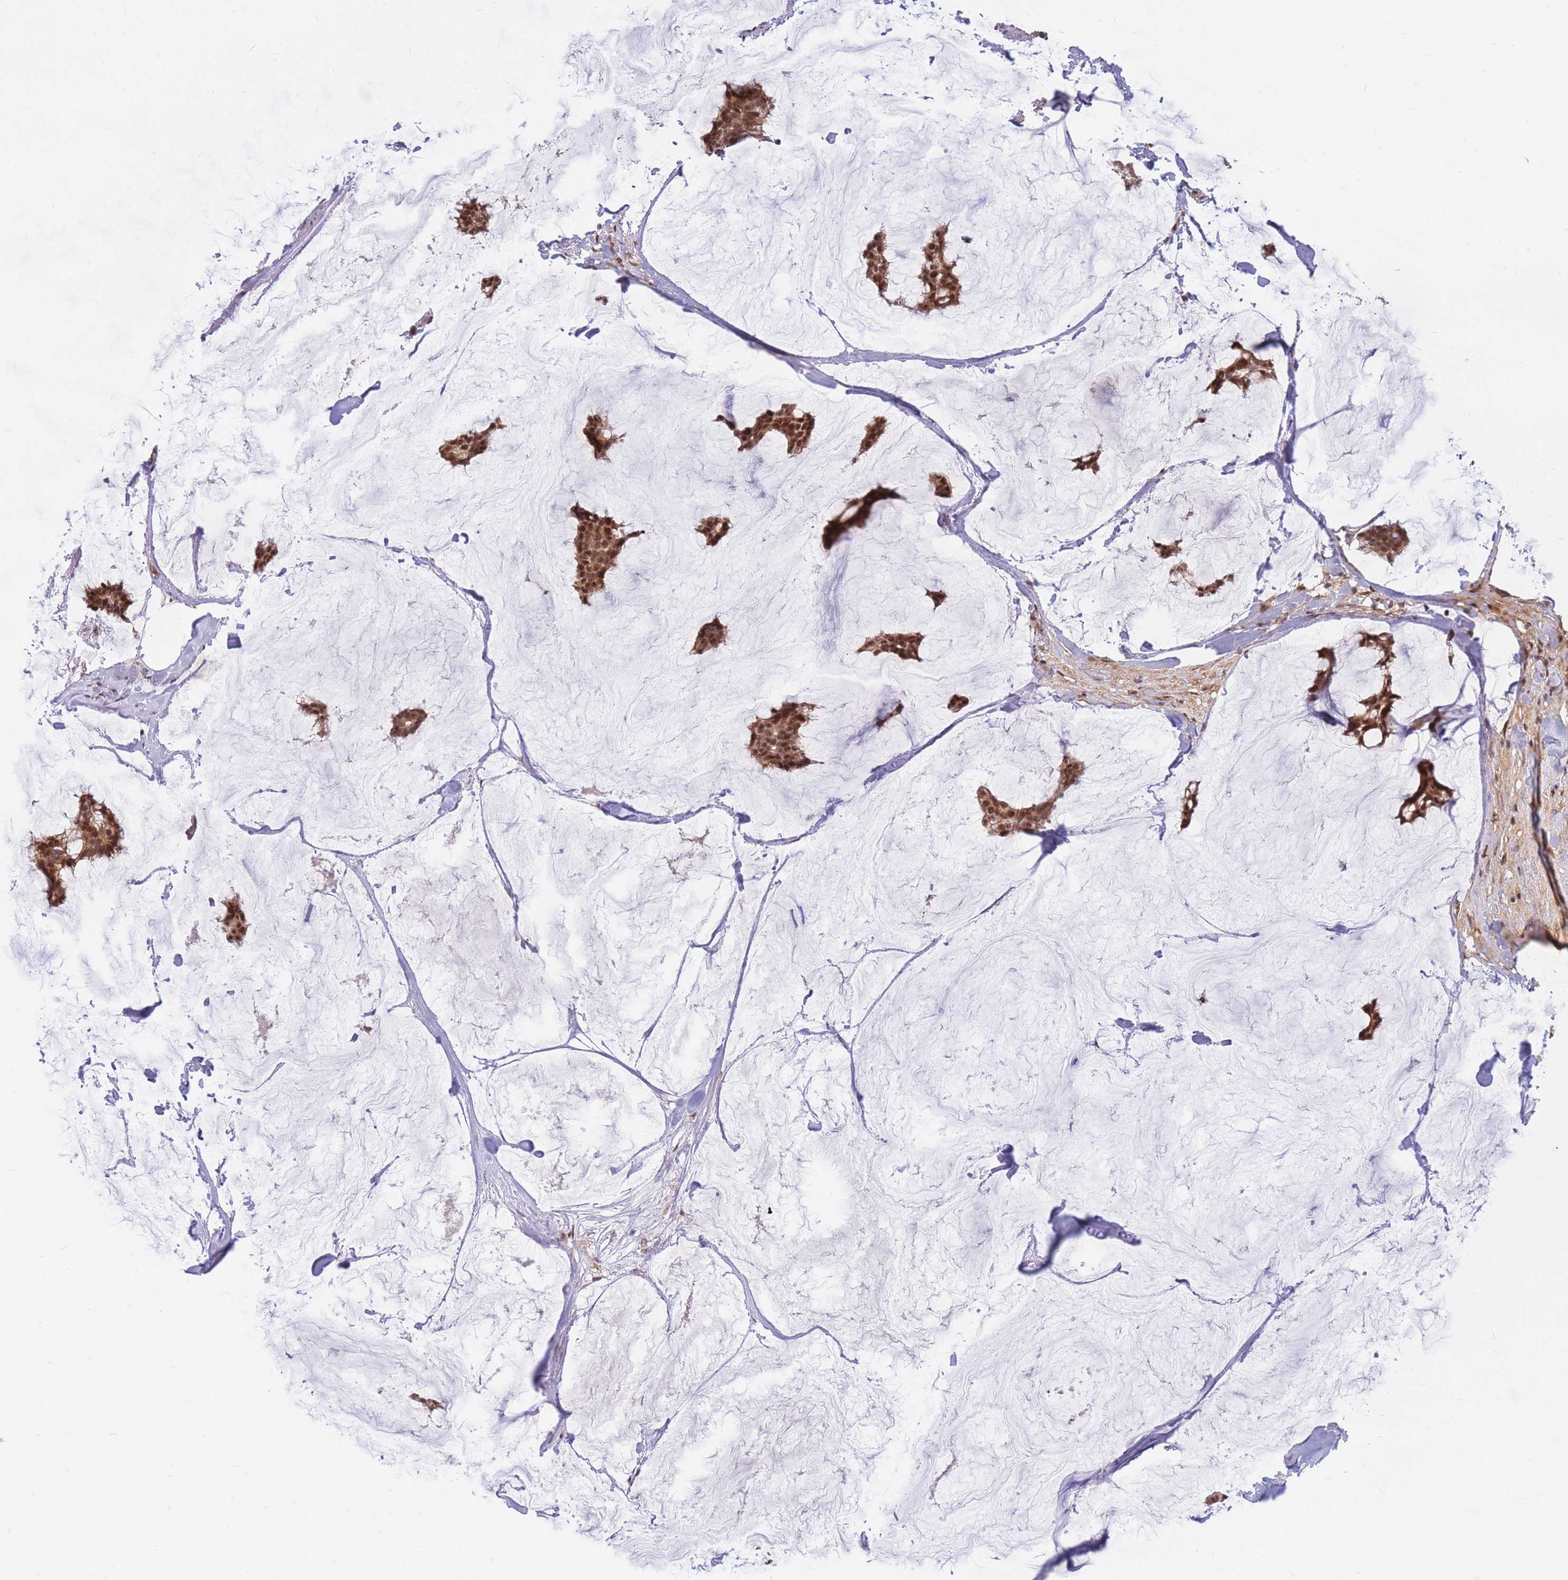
{"staining": {"intensity": "moderate", "quantity": ">75%", "location": "nuclear"}, "tissue": "breast cancer", "cell_type": "Tumor cells", "image_type": "cancer", "snomed": [{"axis": "morphology", "description": "Duct carcinoma"}, {"axis": "topography", "description": "Breast"}], "caption": "Breast intraductal carcinoma stained with a brown dye shows moderate nuclear positive expression in approximately >75% of tumor cells.", "gene": "ERICH6B", "patient": {"sex": "female", "age": 93}}